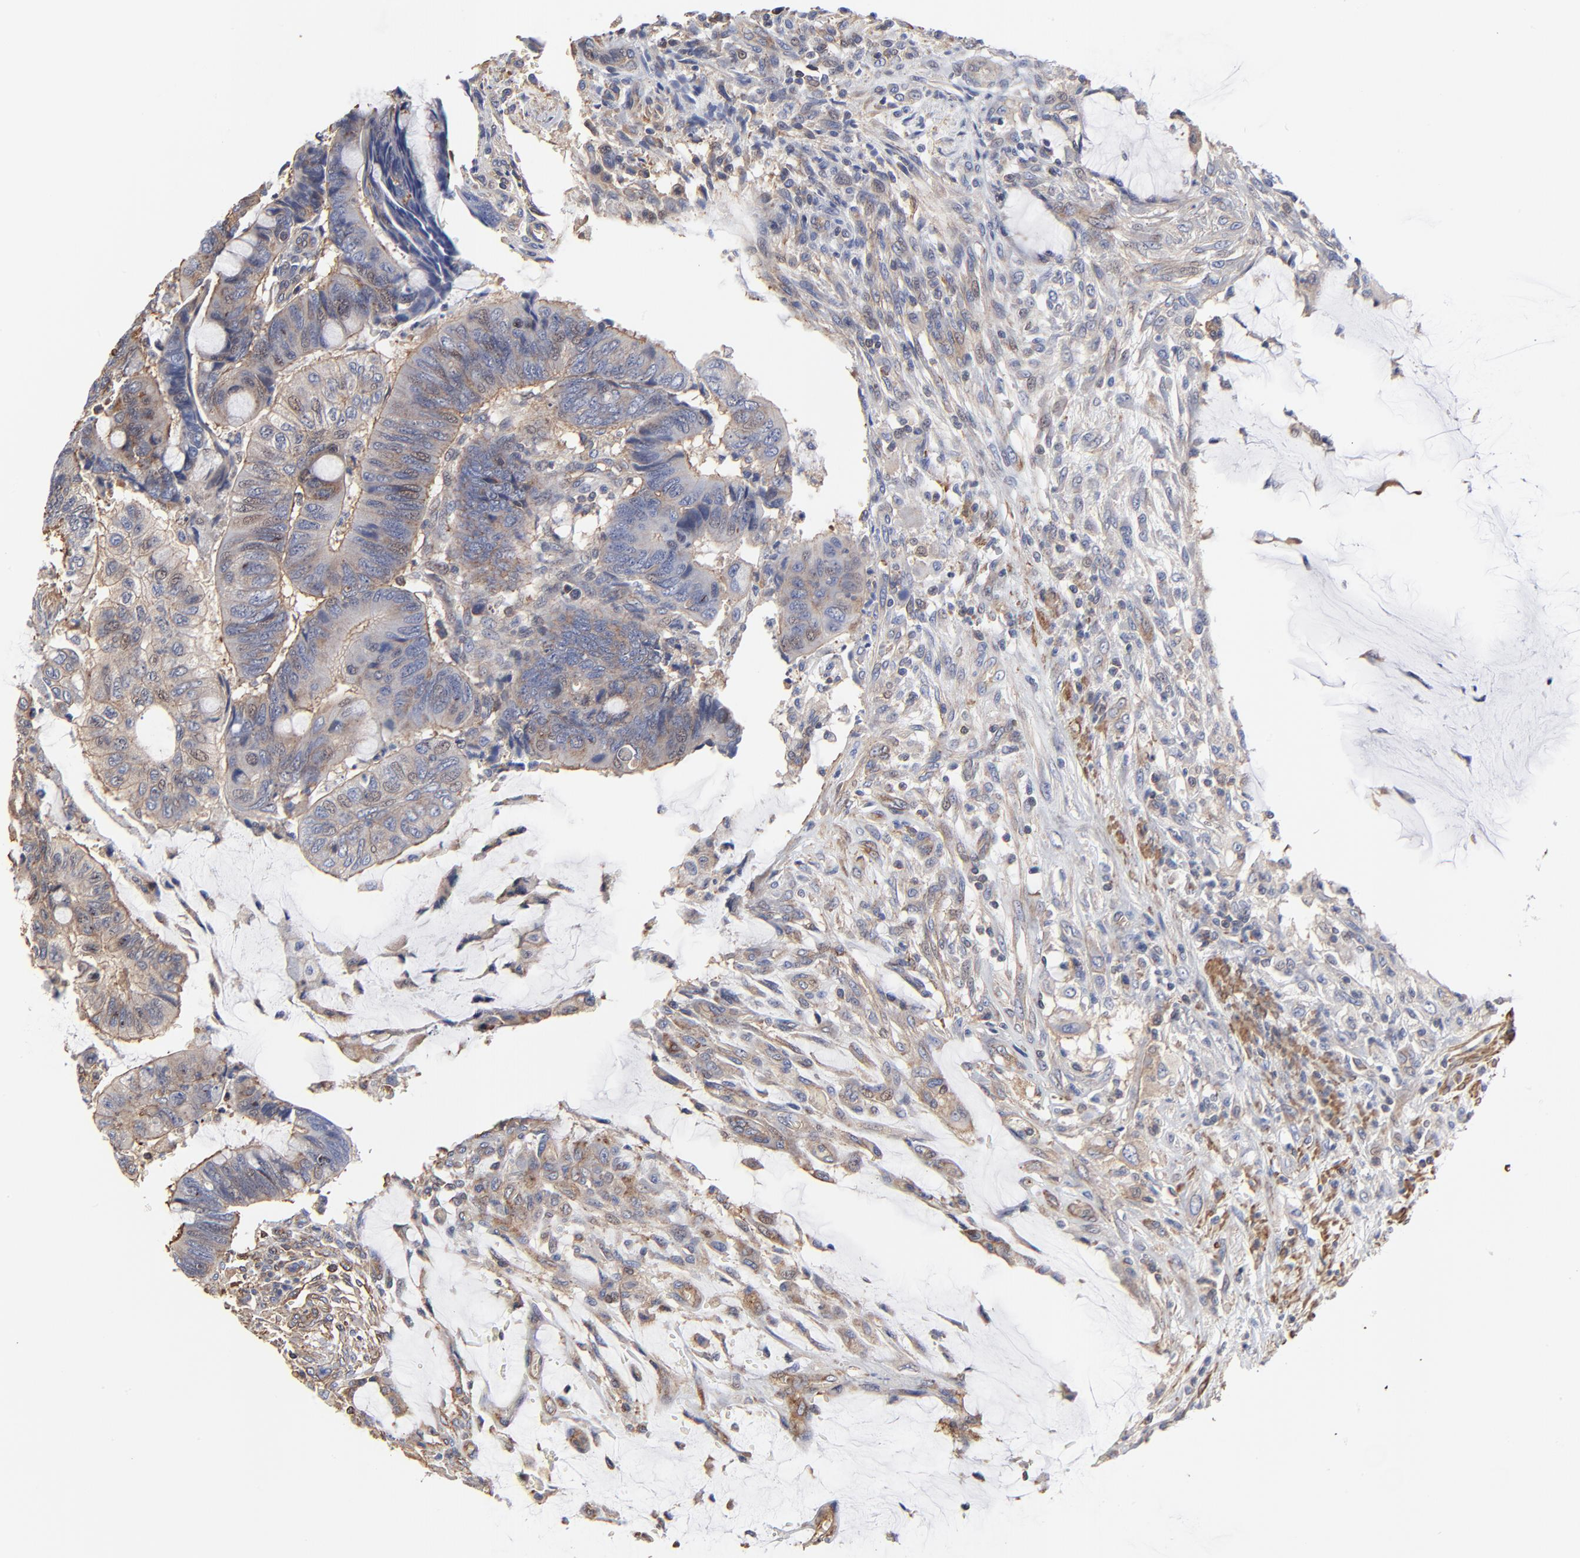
{"staining": {"intensity": "moderate", "quantity": "25%-75%", "location": "cytoplasmic/membranous"}, "tissue": "colorectal cancer", "cell_type": "Tumor cells", "image_type": "cancer", "snomed": [{"axis": "morphology", "description": "Normal tissue, NOS"}, {"axis": "morphology", "description": "Adenocarcinoma, NOS"}, {"axis": "topography", "description": "Rectum"}], "caption": "The image shows staining of adenocarcinoma (colorectal), revealing moderate cytoplasmic/membranous protein expression (brown color) within tumor cells.", "gene": "ACTA2", "patient": {"sex": "male", "age": 92}}